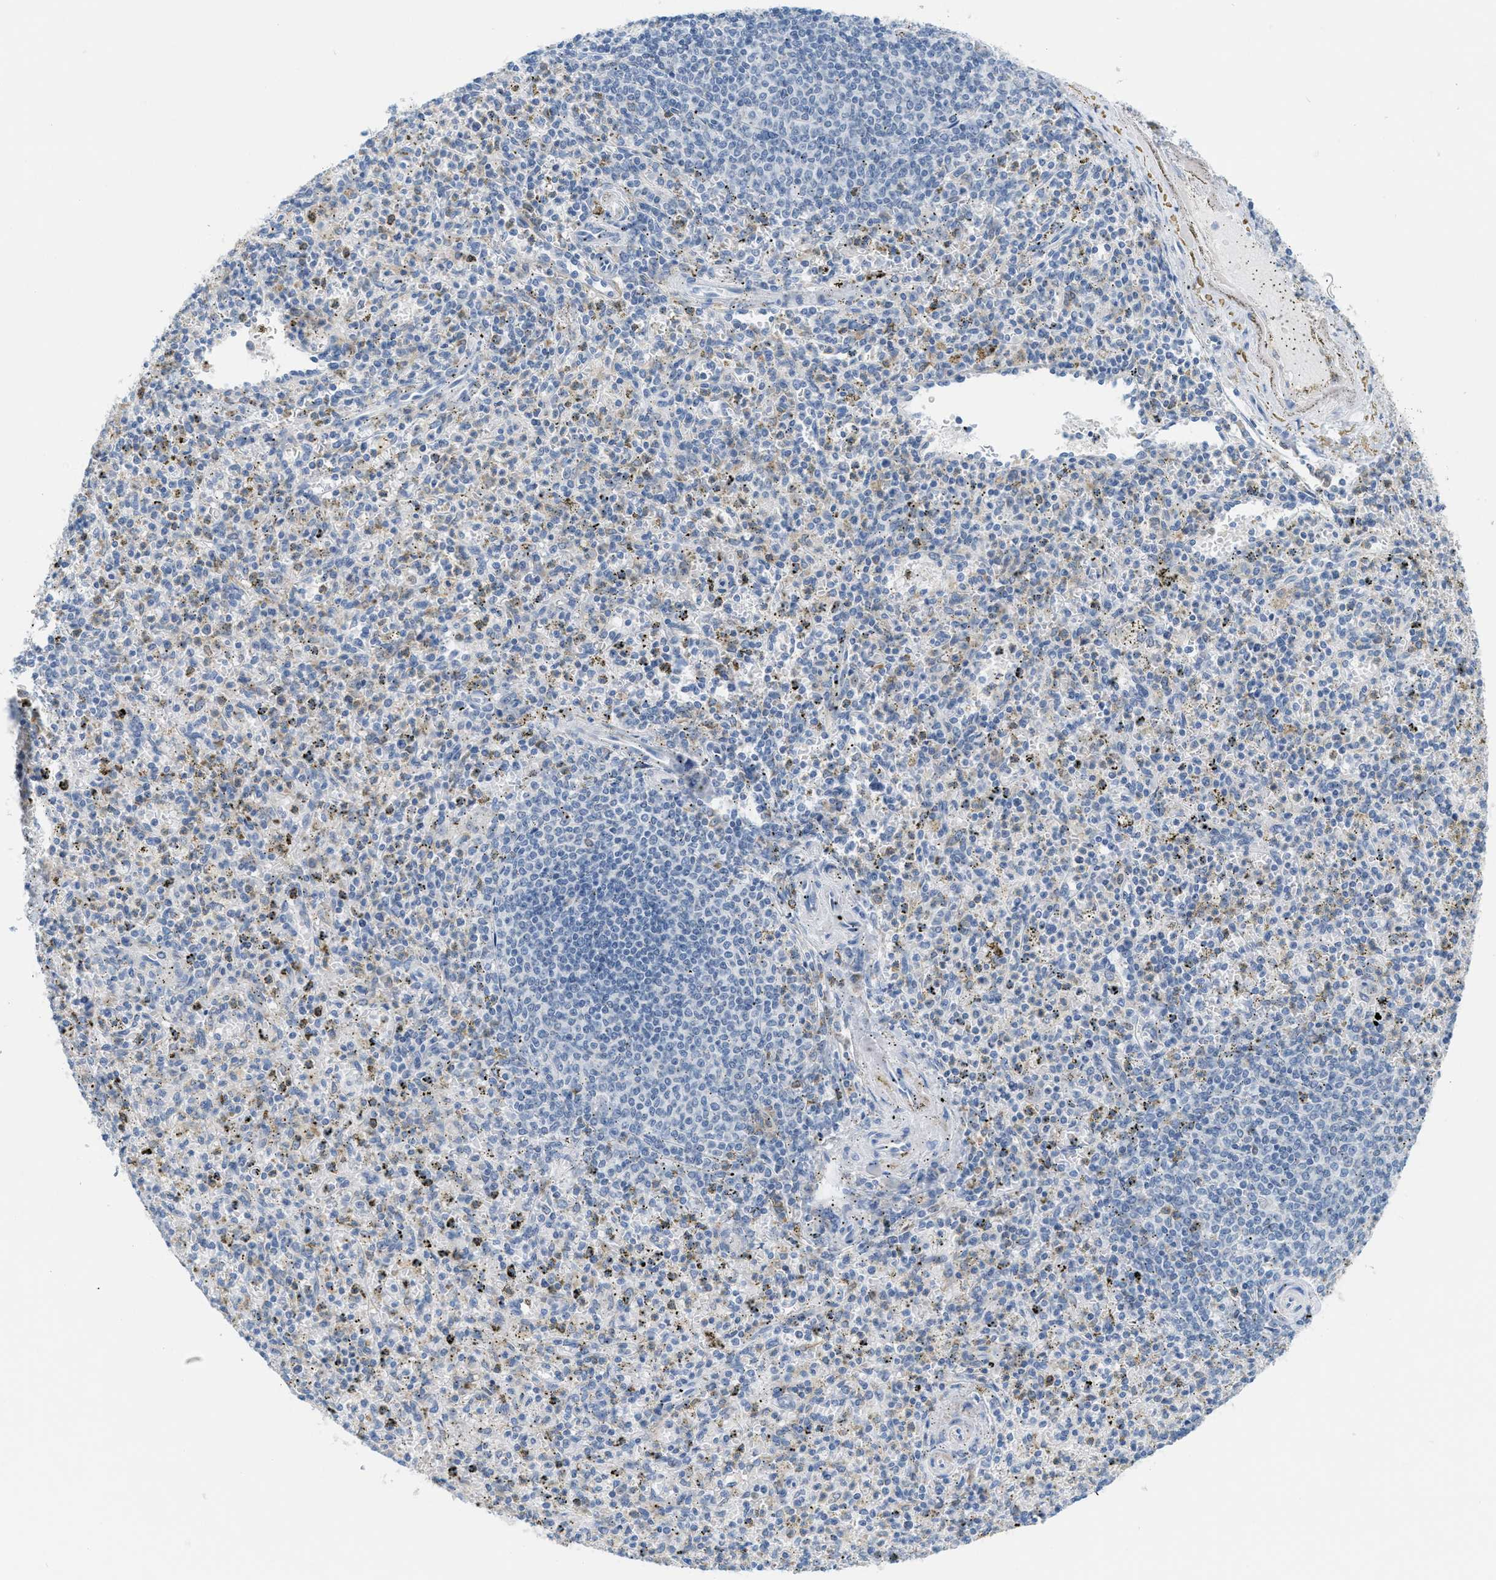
{"staining": {"intensity": "weak", "quantity": "<25%", "location": "cytoplasmic/membranous"}, "tissue": "spleen", "cell_type": "Cells in red pulp", "image_type": "normal", "snomed": [{"axis": "morphology", "description": "Normal tissue, NOS"}, {"axis": "topography", "description": "Spleen"}], "caption": "IHC of normal spleen shows no staining in cells in red pulp.", "gene": "TEX264", "patient": {"sex": "male", "age": 72}}